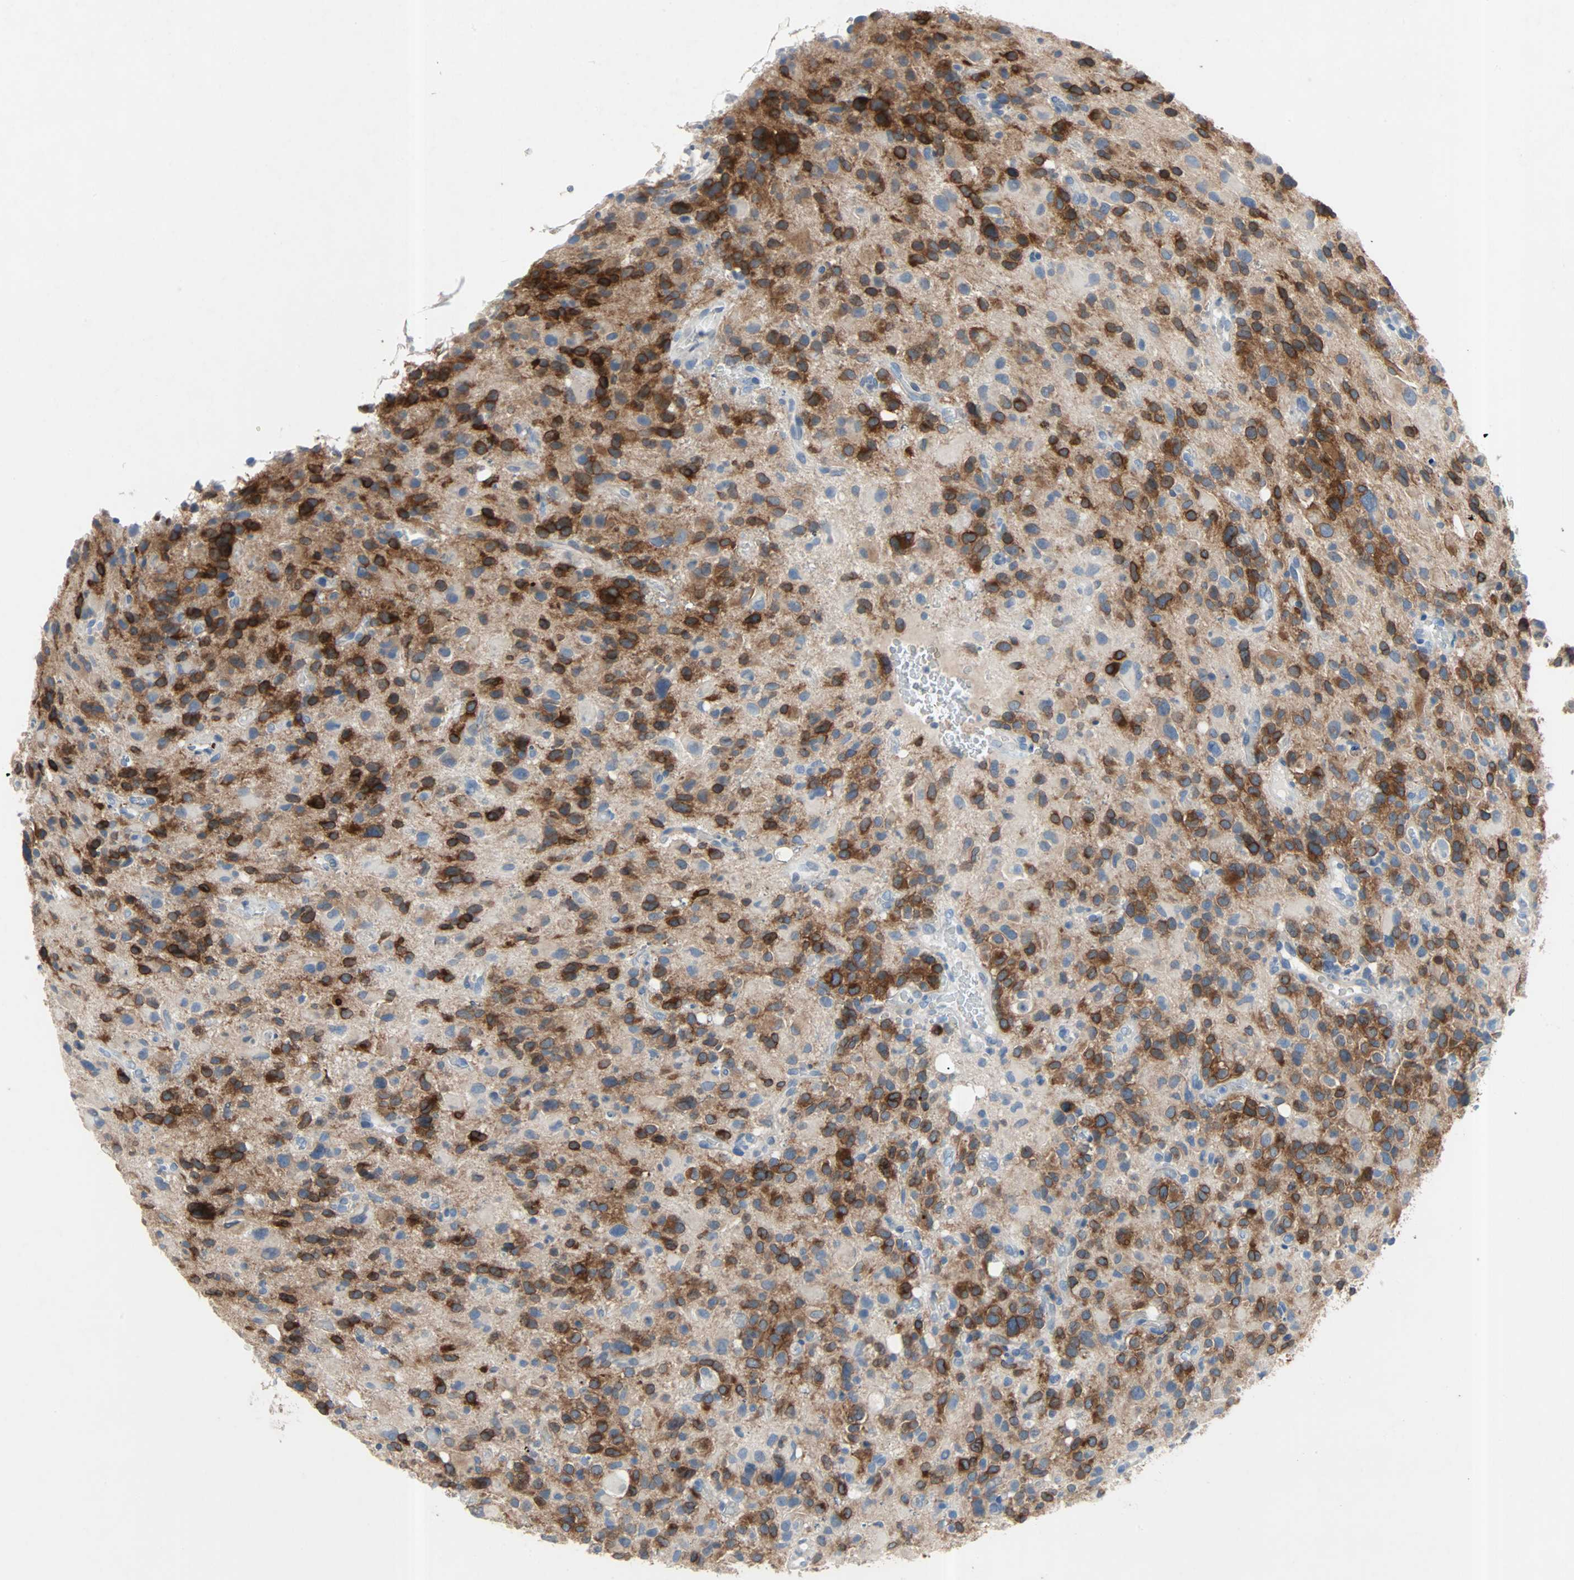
{"staining": {"intensity": "strong", "quantity": "25%-75%", "location": "cytoplasmic/membranous"}, "tissue": "glioma", "cell_type": "Tumor cells", "image_type": "cancer", "snomed": [{"axis": "morphology", "description": "Glioma, malignant, High grade"}, {"axis": "topography", "description": "Brain"}], "caption": "DAB (3,3'-diaminobenzidine) immunohistochemical staining of high-grade glioma (malignant) displays strong cytoplasmic/membranous protein staining in approximately 25%-75% of tumor cells.", "gene": "PCDHB2", "patient": {"sex": "male", "age": 48}}